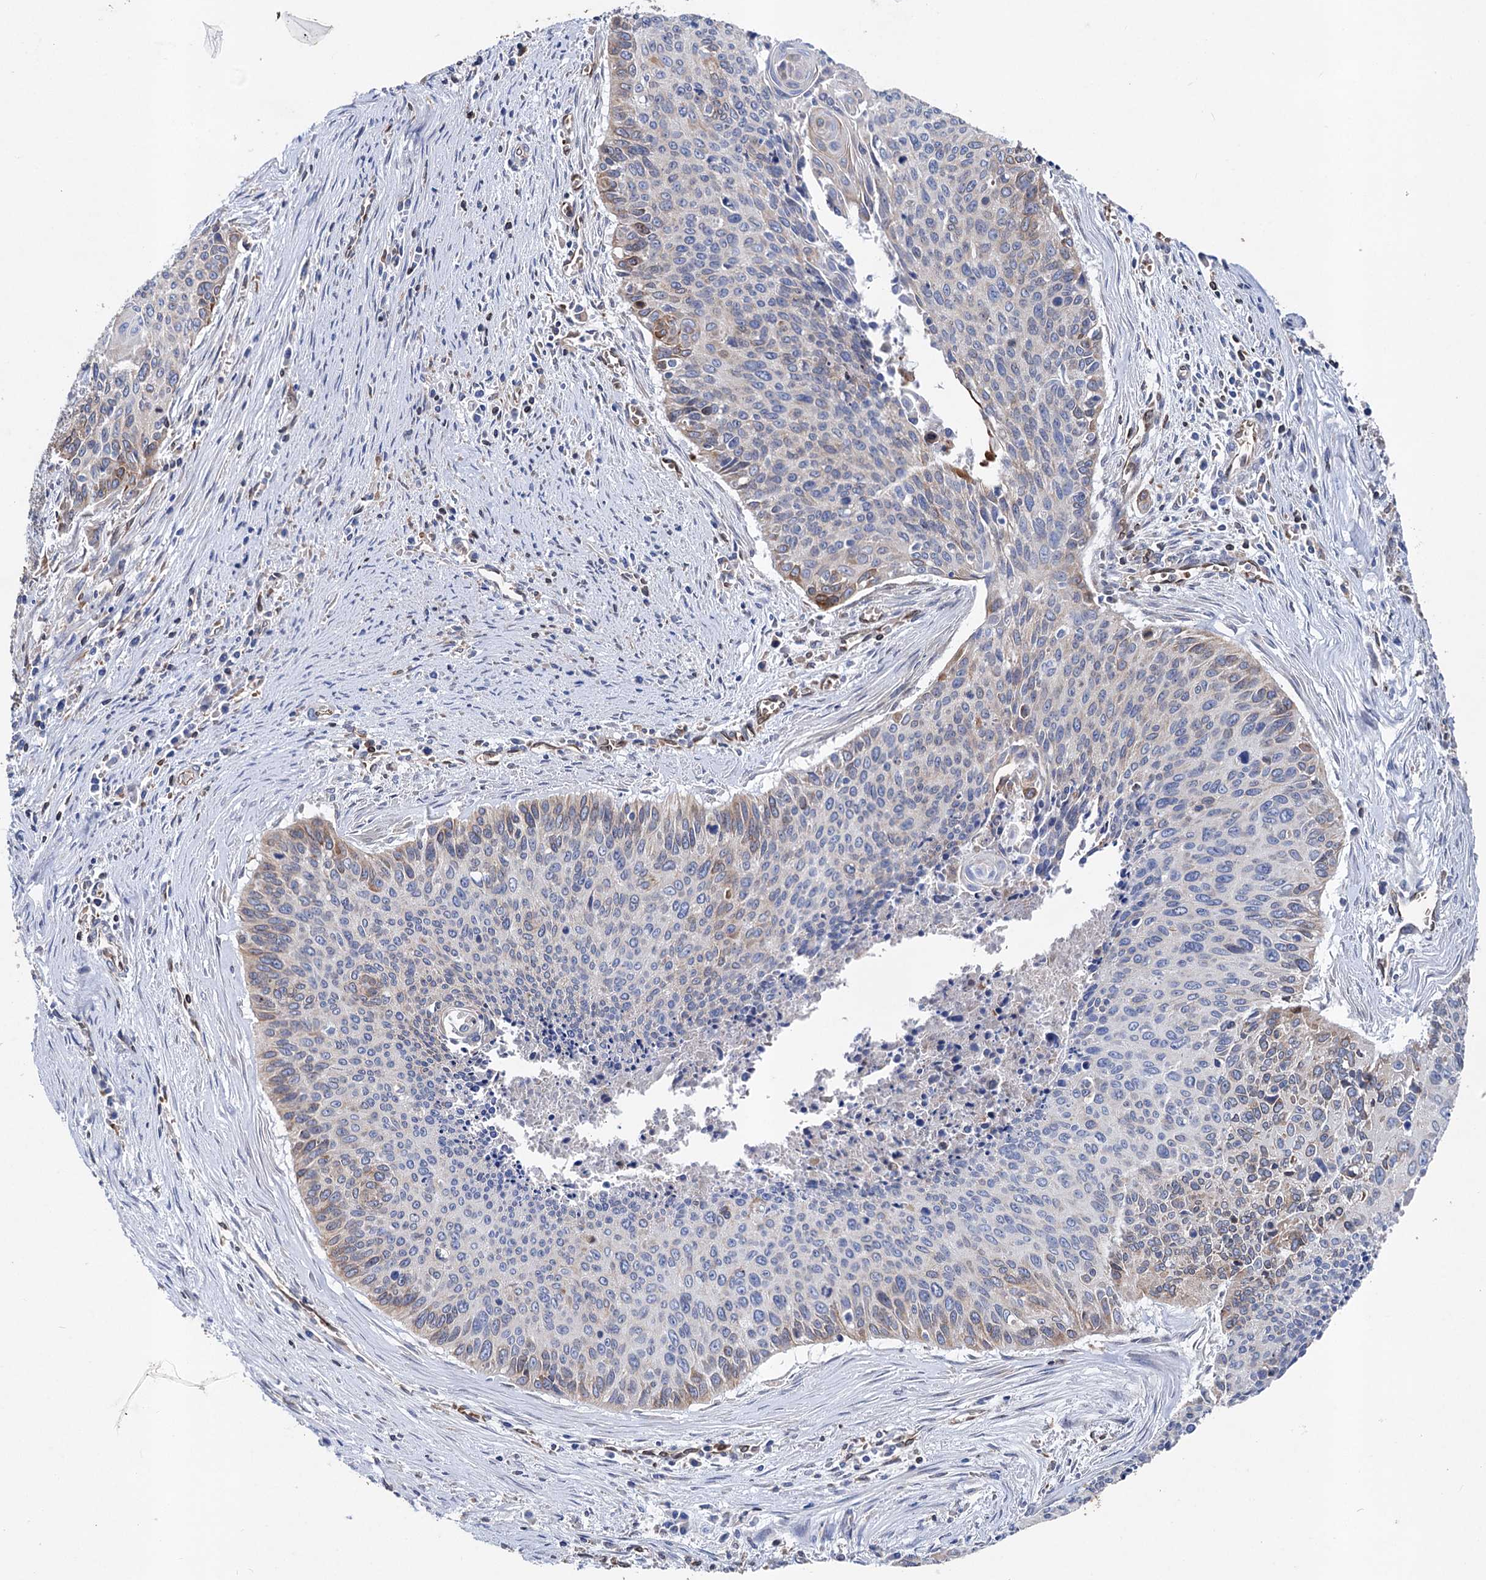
{"staining": {"intensity": "weak", "quantity": "25%-75%", "location": "cytoplasmic/membranous"}, "tissue": "cervical cancer", "cell_type": "Tumor cells", "image_type": "cancer", "snomed": [{"axis": "morphology", "description": "Squamous cell carcinoma, NOS"}, {"axis": "topography", "description": "Cervix"}], "caption": "High-power microscopy captured an IHC histopathology image of cervical cancer (squamous cell carcinoma), revealing weak cytoplasmic/membranous staining in about 25%-75% of tumor cells. The staining was performed using DAB, with brown indicating positive protein expression. Nuclei are stained blue with hematoxylin.", "gene": "STING1", "patient": {"sex": "female", "age": 55}}